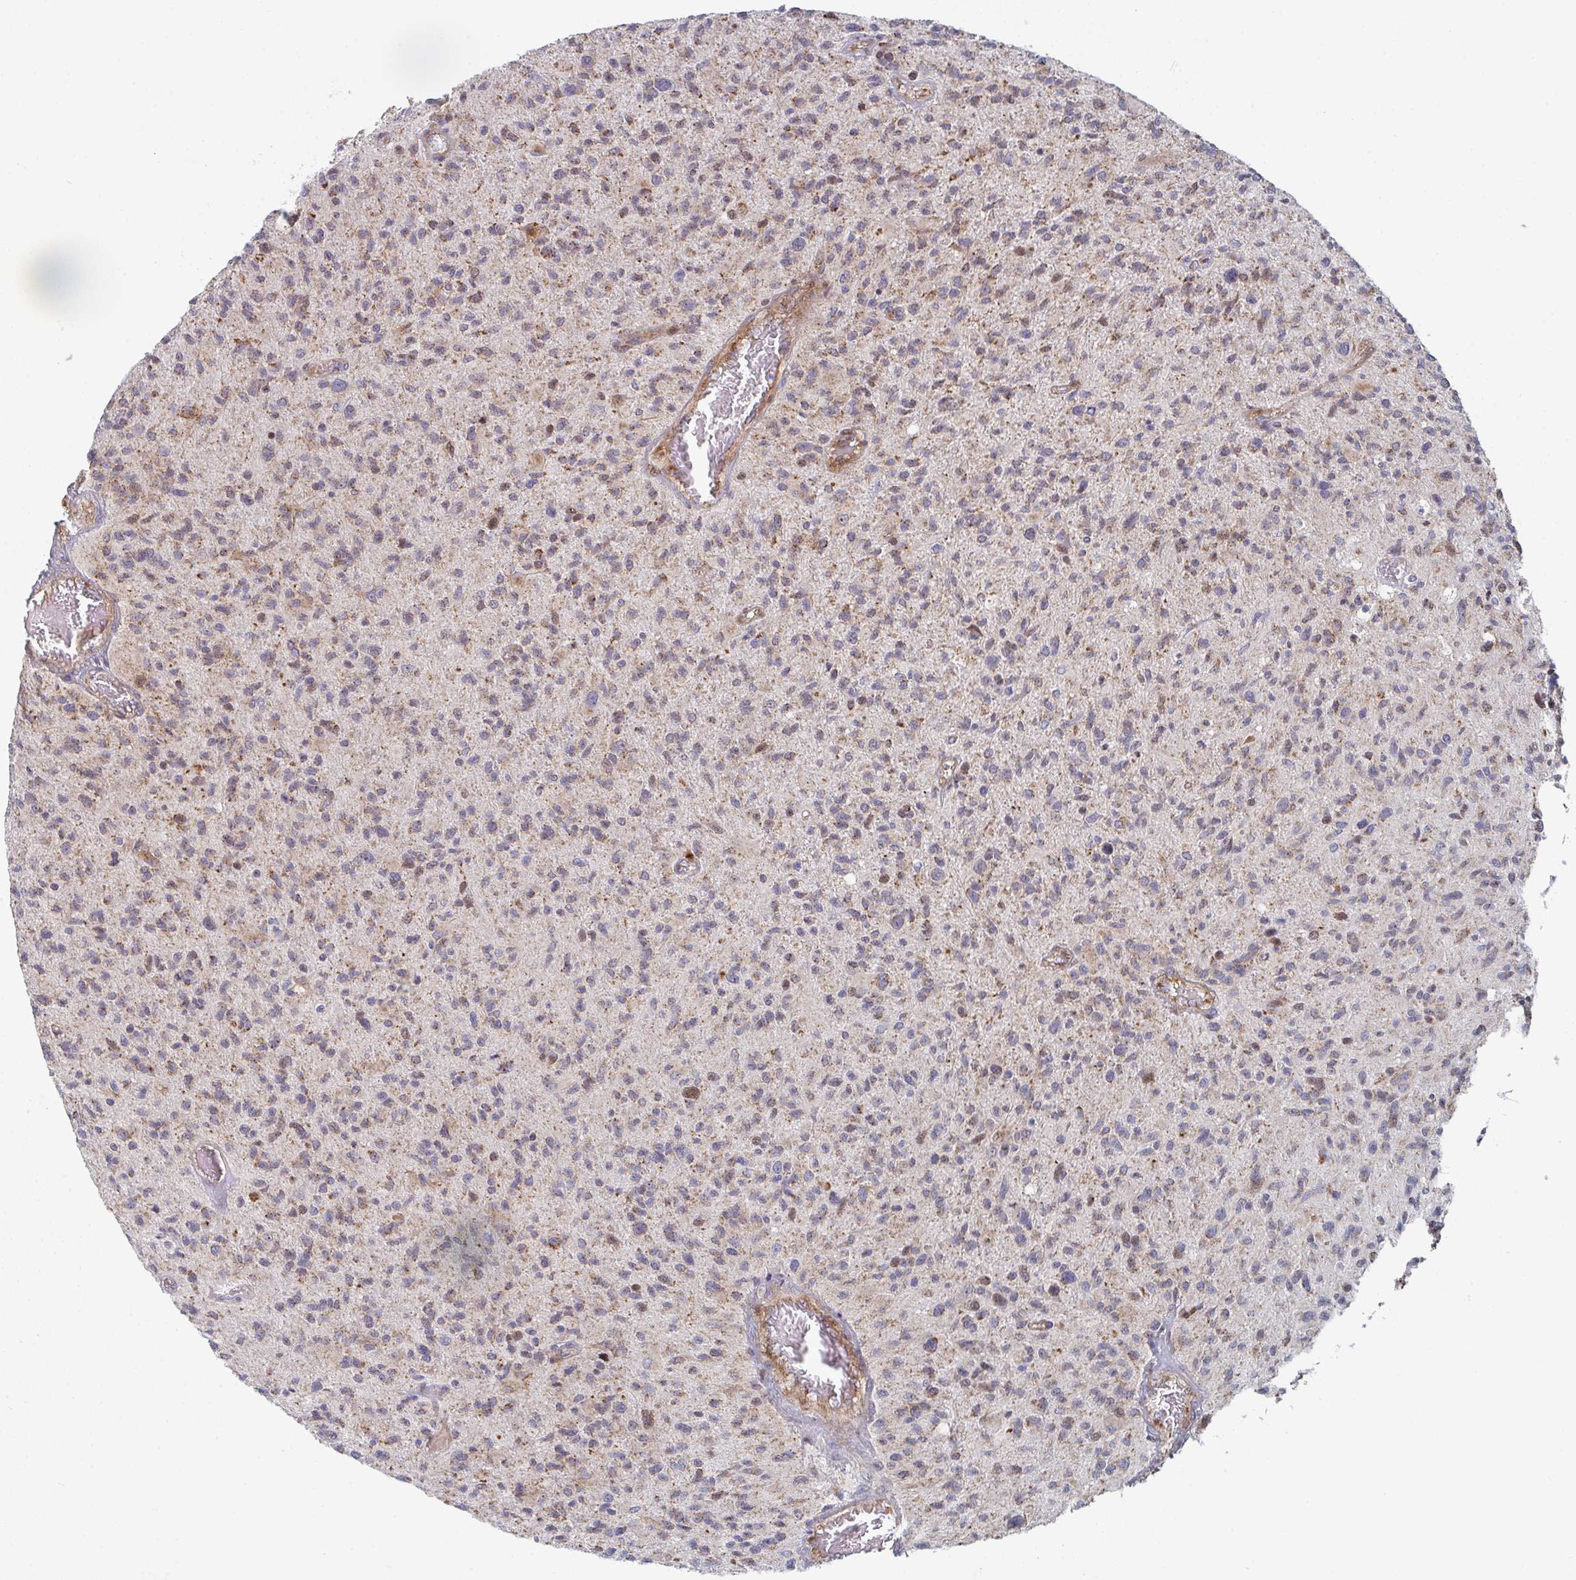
{"staining": {"intensity": "weak", "quantity": ">75%", "location": "cytoplasmic/membranous,nuclear"}, "tissue": "glioma", "cell_type": "Tumor cells", "image_type": "cancer", "snomed": [{"axis": "morphology", "description": "Glioma, malignant, High grade"}, {"axis": "topography", "description": "Brain"}], "caption": "About >75% of tumor cells in glioma demonstrate weak cytoplasmic/membranous and nuclear protein expression as visualized by brown immunohistochemical staining.", "gene": "ZNF644", "patient": {"sex": "female", "age": 70}}